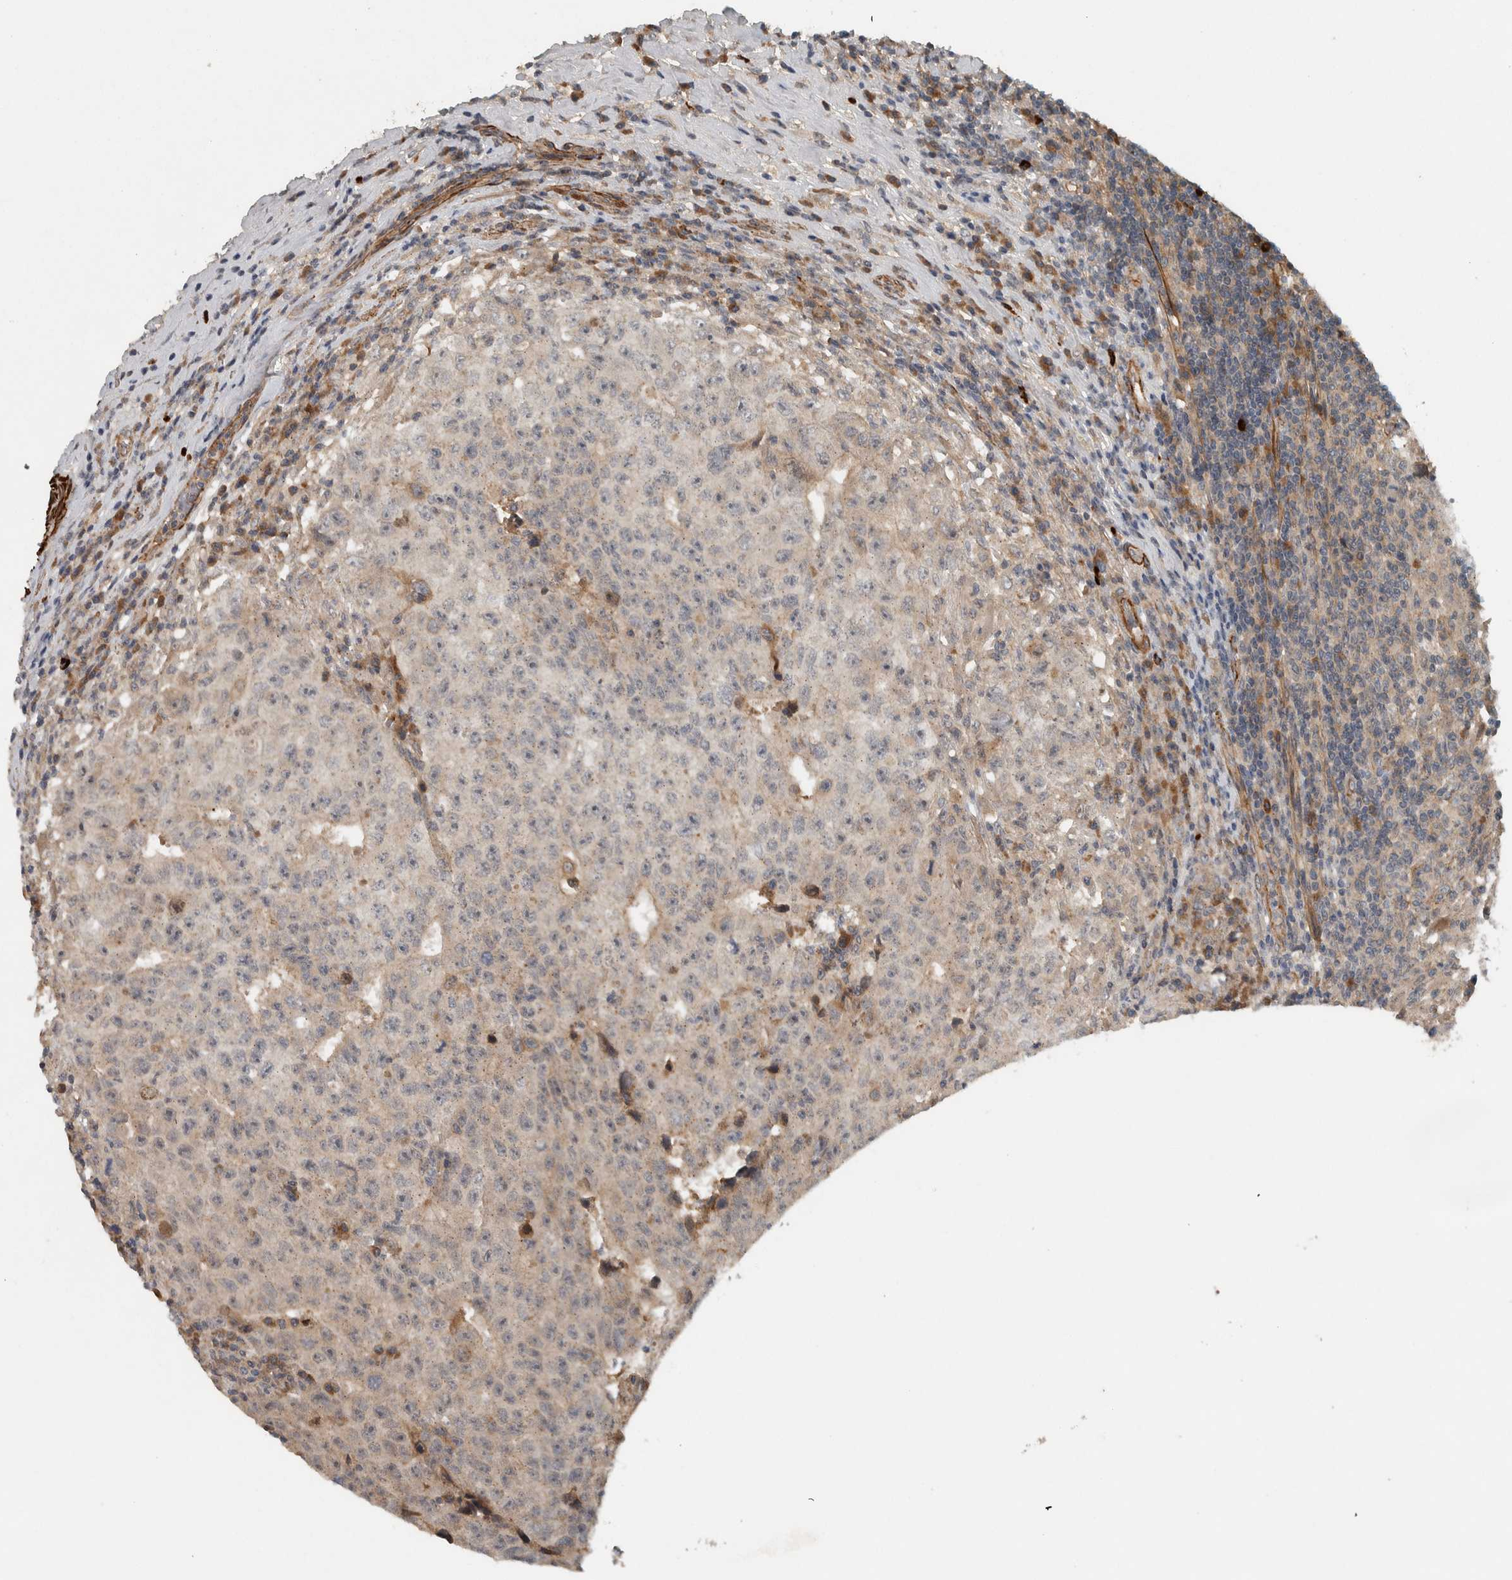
{"staining": {"intensity": "weak", "quantity": "<25%", "location": "cytoplasmic/membranous"}, "tissue": "testis cancer", "cell_type": "Tumor cells", "image_type": "cancer", "snomed": [{"axis": "morphology", "description": "Necrosis, NOS"}, {"axis": "morphology", "description": "Carcinoma, Embryonal, NOS"}, {"axis": "topography", "description": "Testis"}], "caption": "This is an immunohistochemistry (IHC) micrograph of human testis cancer. There is no staining in tumor cells.", "gene": "LBHD1", "patient": {"sex": "male", "age": 19}}